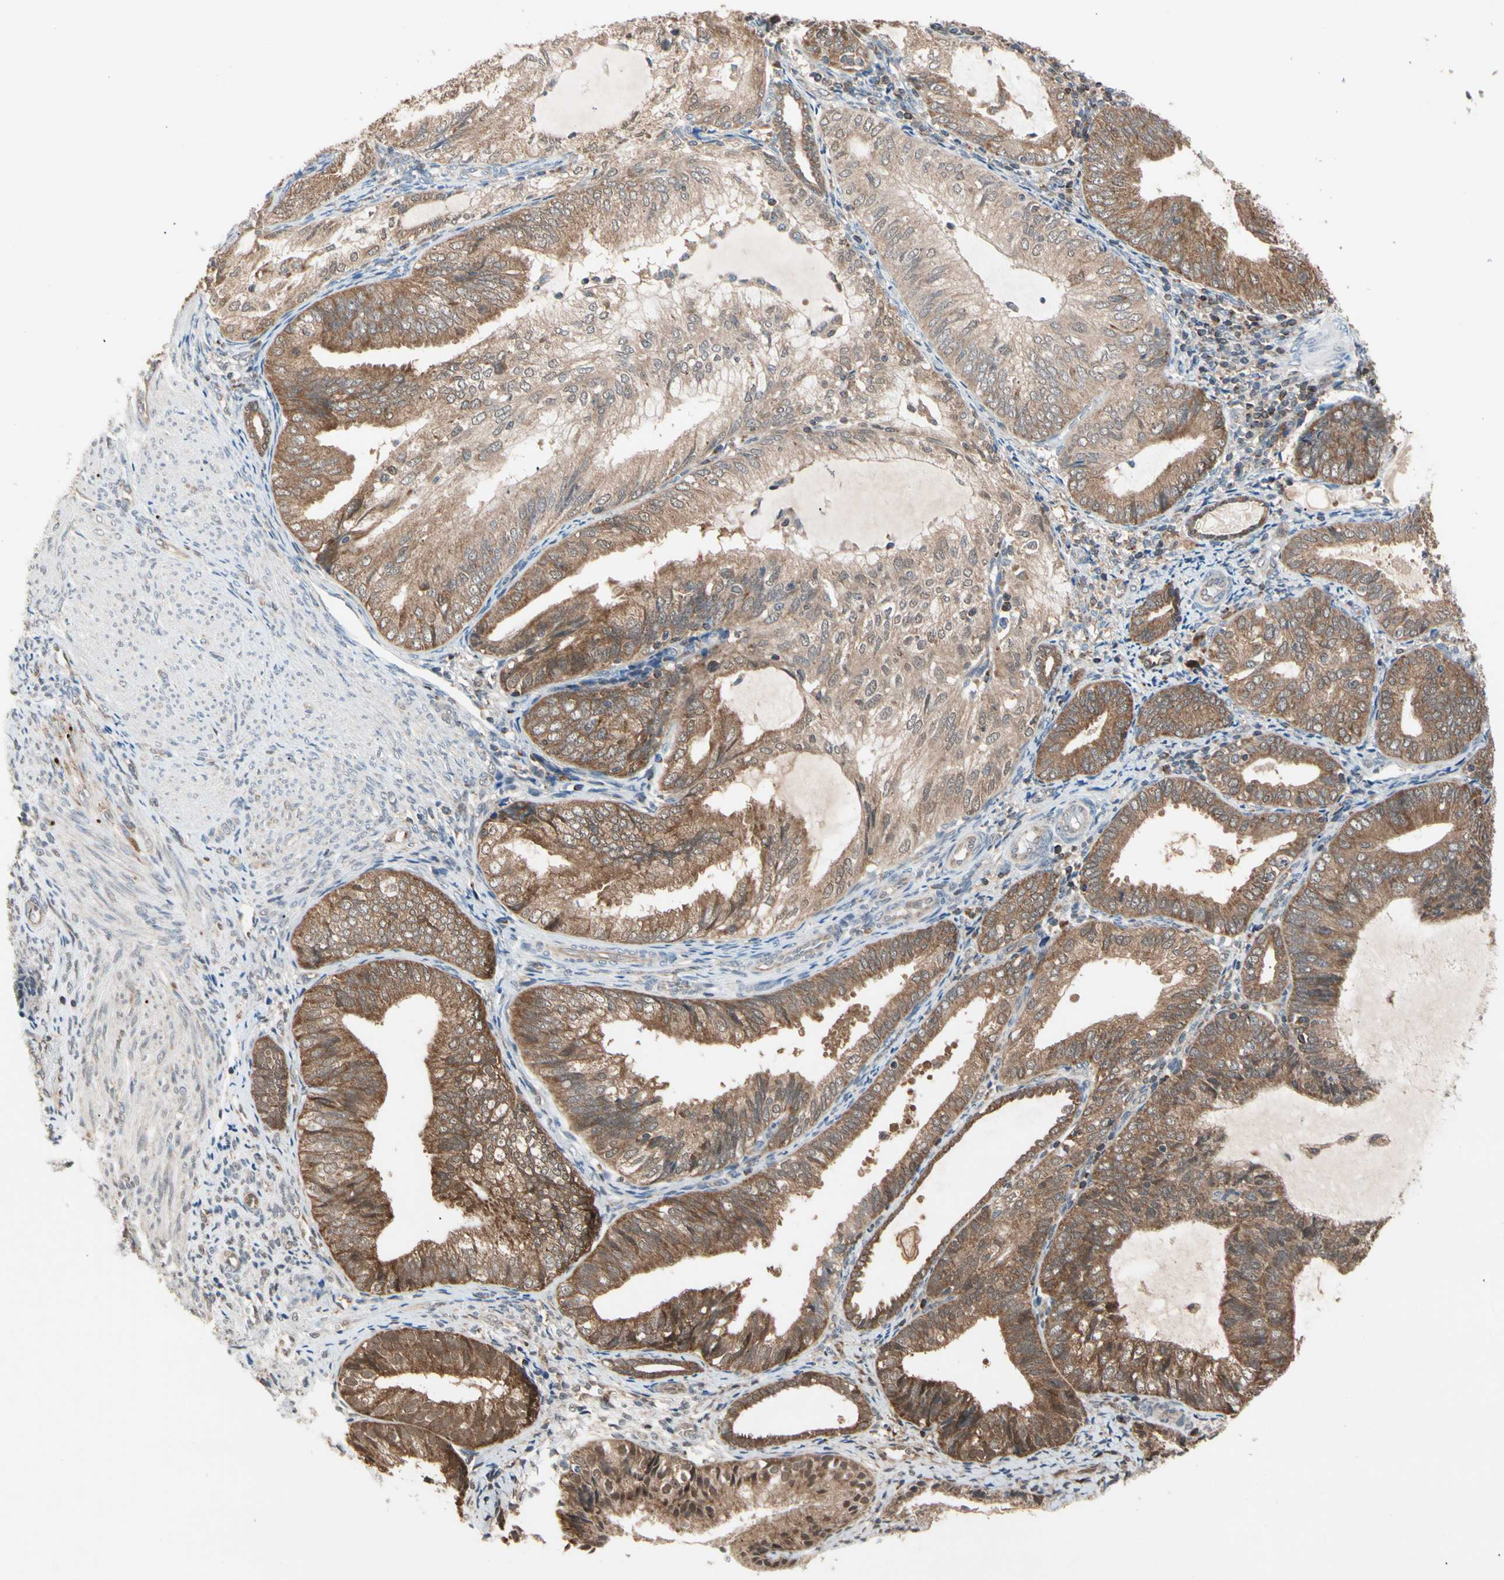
{"staining": {"intensity": "moderate", "quantity": ">75%", "location": "cytoplasmic/membranous"}, "tissue": "endometrial cancer", "cell_type": "Tumor cells", "image_type": "cancer", "snomed": [{"axis": "morphology", "description": "Adenocarcinoma, NOS"}, {"axis": "topography", "description": "Endometrium"}], "caption": "Endometrial adenocarcinoma stained for a protein (brown) demonstrates moderate cytoplasmic/membranous positive positivity in approximately >75% of tumor cells.", "gene": "MTHFS", "patient": {"sex": "female", "age": 81}}